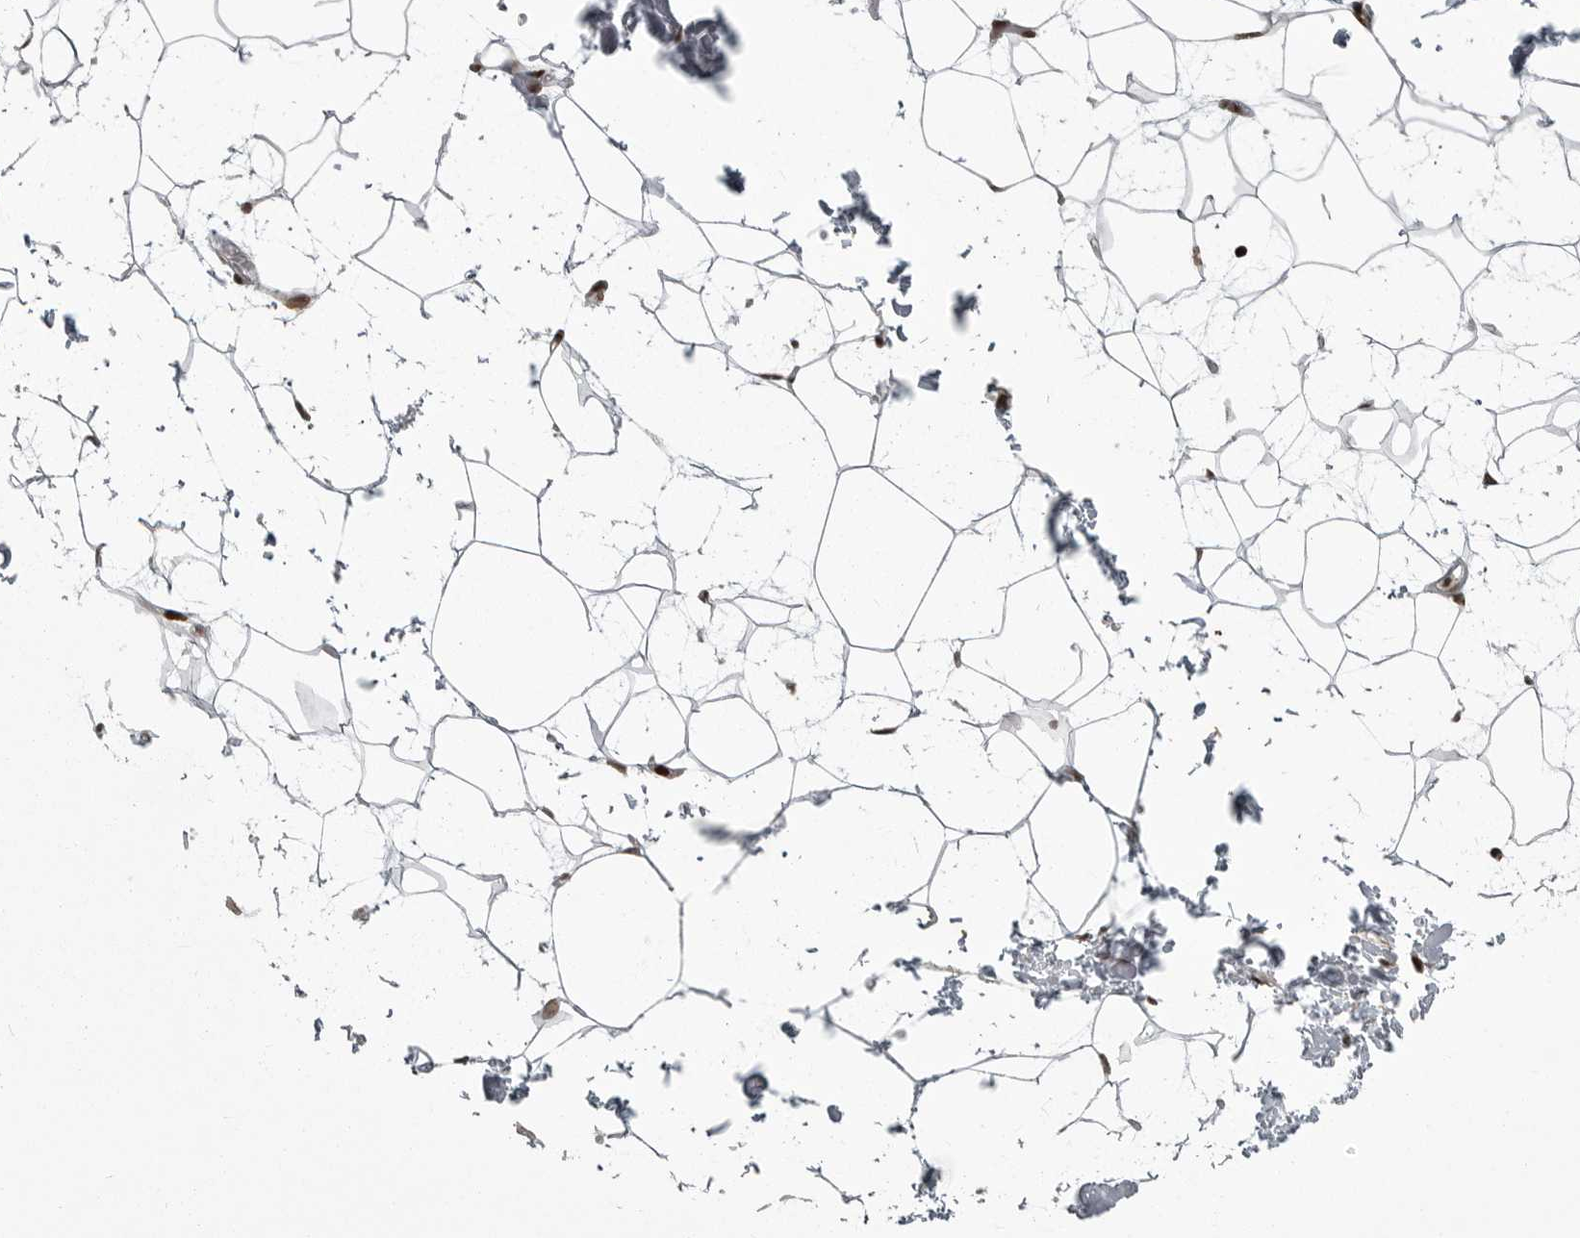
{"staining": {"intensity": "strong", "quantity": ">75%", "location": "nuclear"}, "tissue": "adipose tissue", "cell_type": "Adipocytes", "image_type": "normal", "snomed": [{"axis": "morphology", "description": "Normal tissue, NOS"}, {"axis": "topography", "description": "Soft tissue"}], "caption": "IHC histopathology image of normal adipose tissue: human adipose tissue stained using IHC exhibits high levels of strong protein expression localized specifically in the nuclear of adipocytes, appearing as a nuclear brown color.", "gene": "YAF2", "patient": {"sex": "male", "age": 72}}